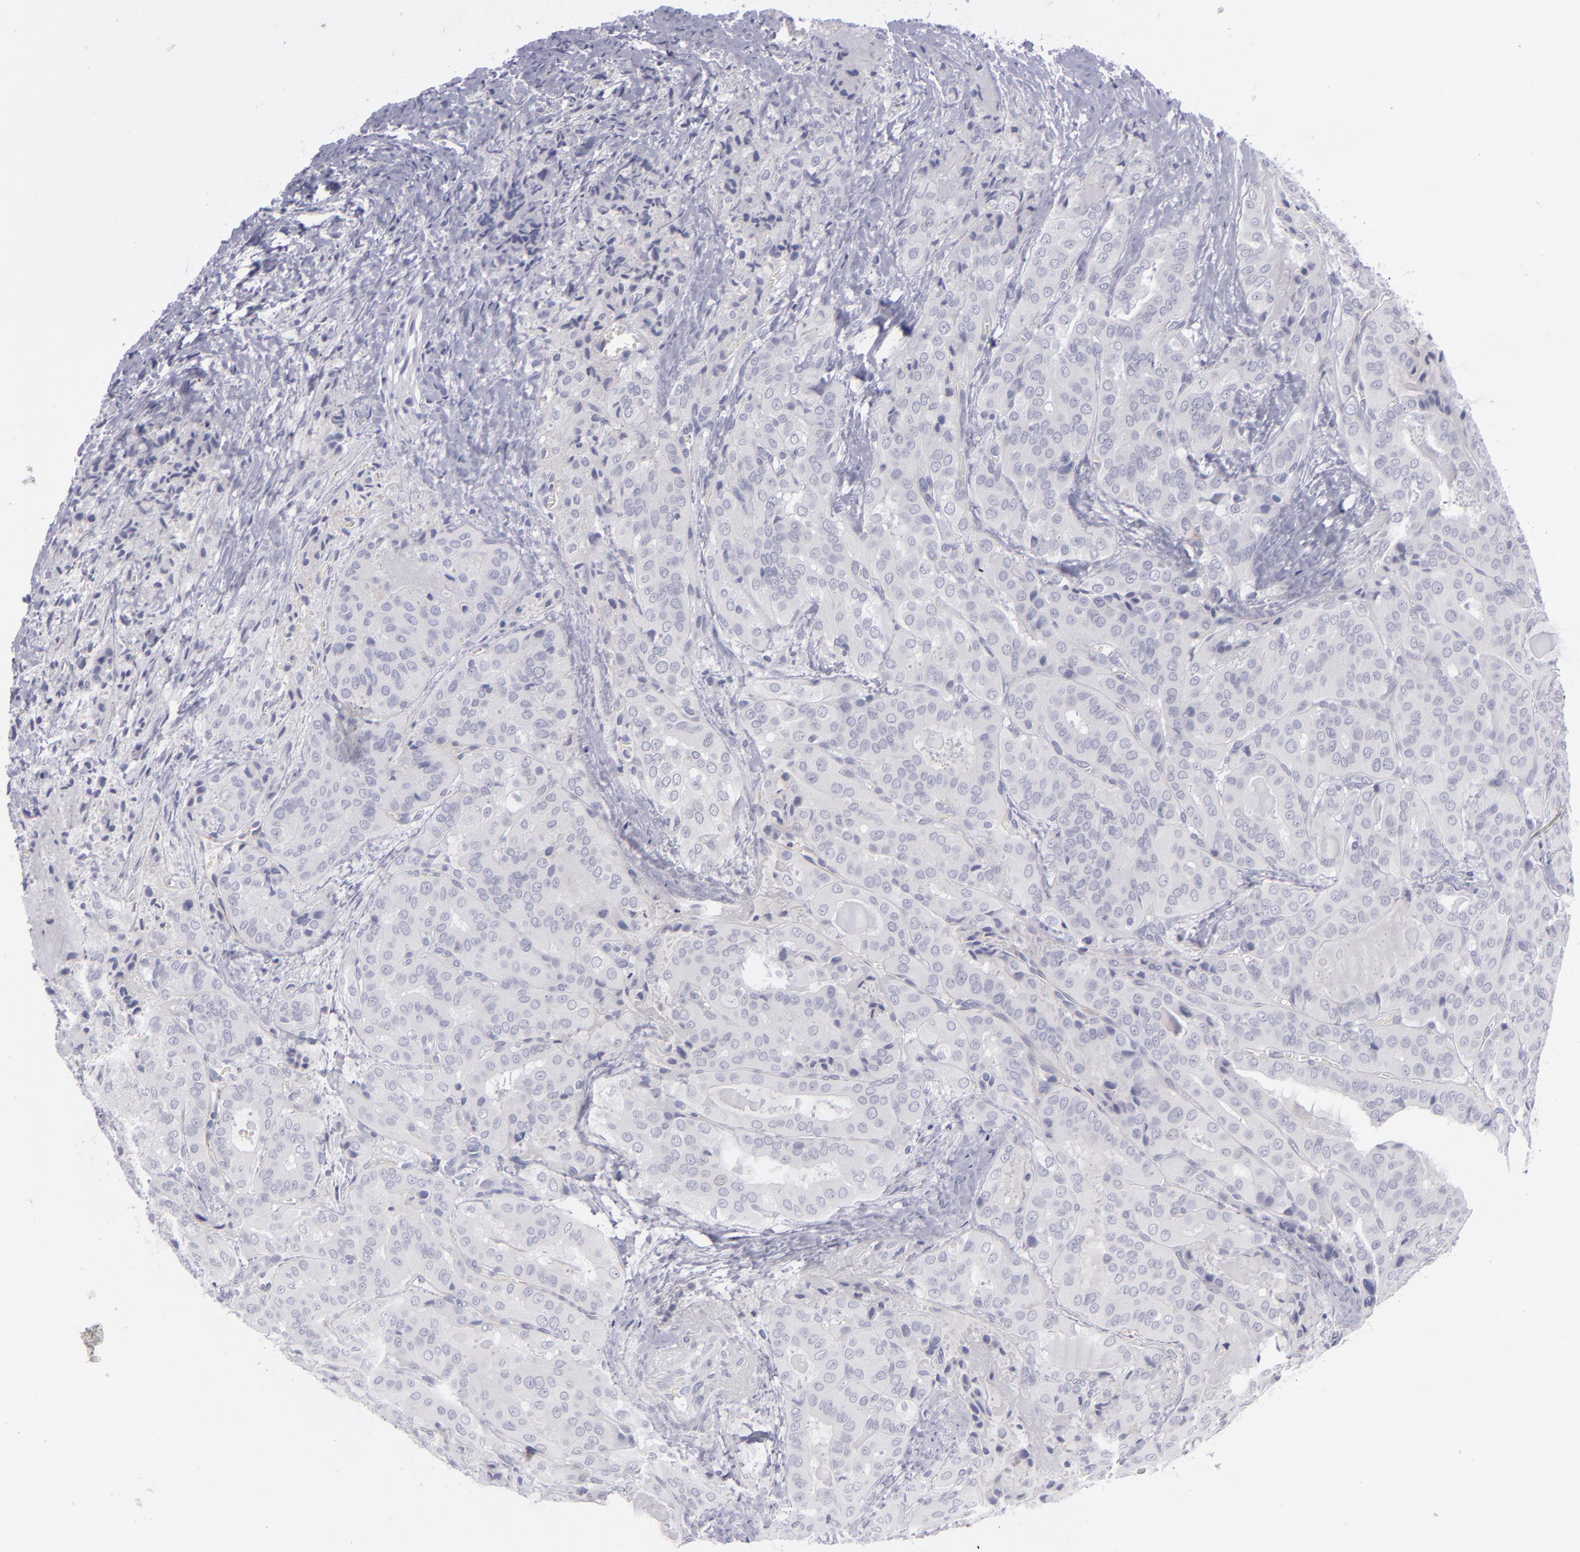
{"staining": {"intensity": "negative", "quantity": "none", "location": "none"}, "tissue": "thyroid cancer", "cell_type": "Tumor cells", "image_type": "cancer", "snomed": [{"axis": "morphology", "description": "Papillary adenocarcinoma, NOS"}, {"axis": "topography", "description": "Thyroid gland"}], "caption": "Immunohistochemical staining of thyroid papillary adenocarcinoma reveals no significant expression in tumor cells.", "gene": "ITGB4", "patient": {"sex": "female", "age": 71}}